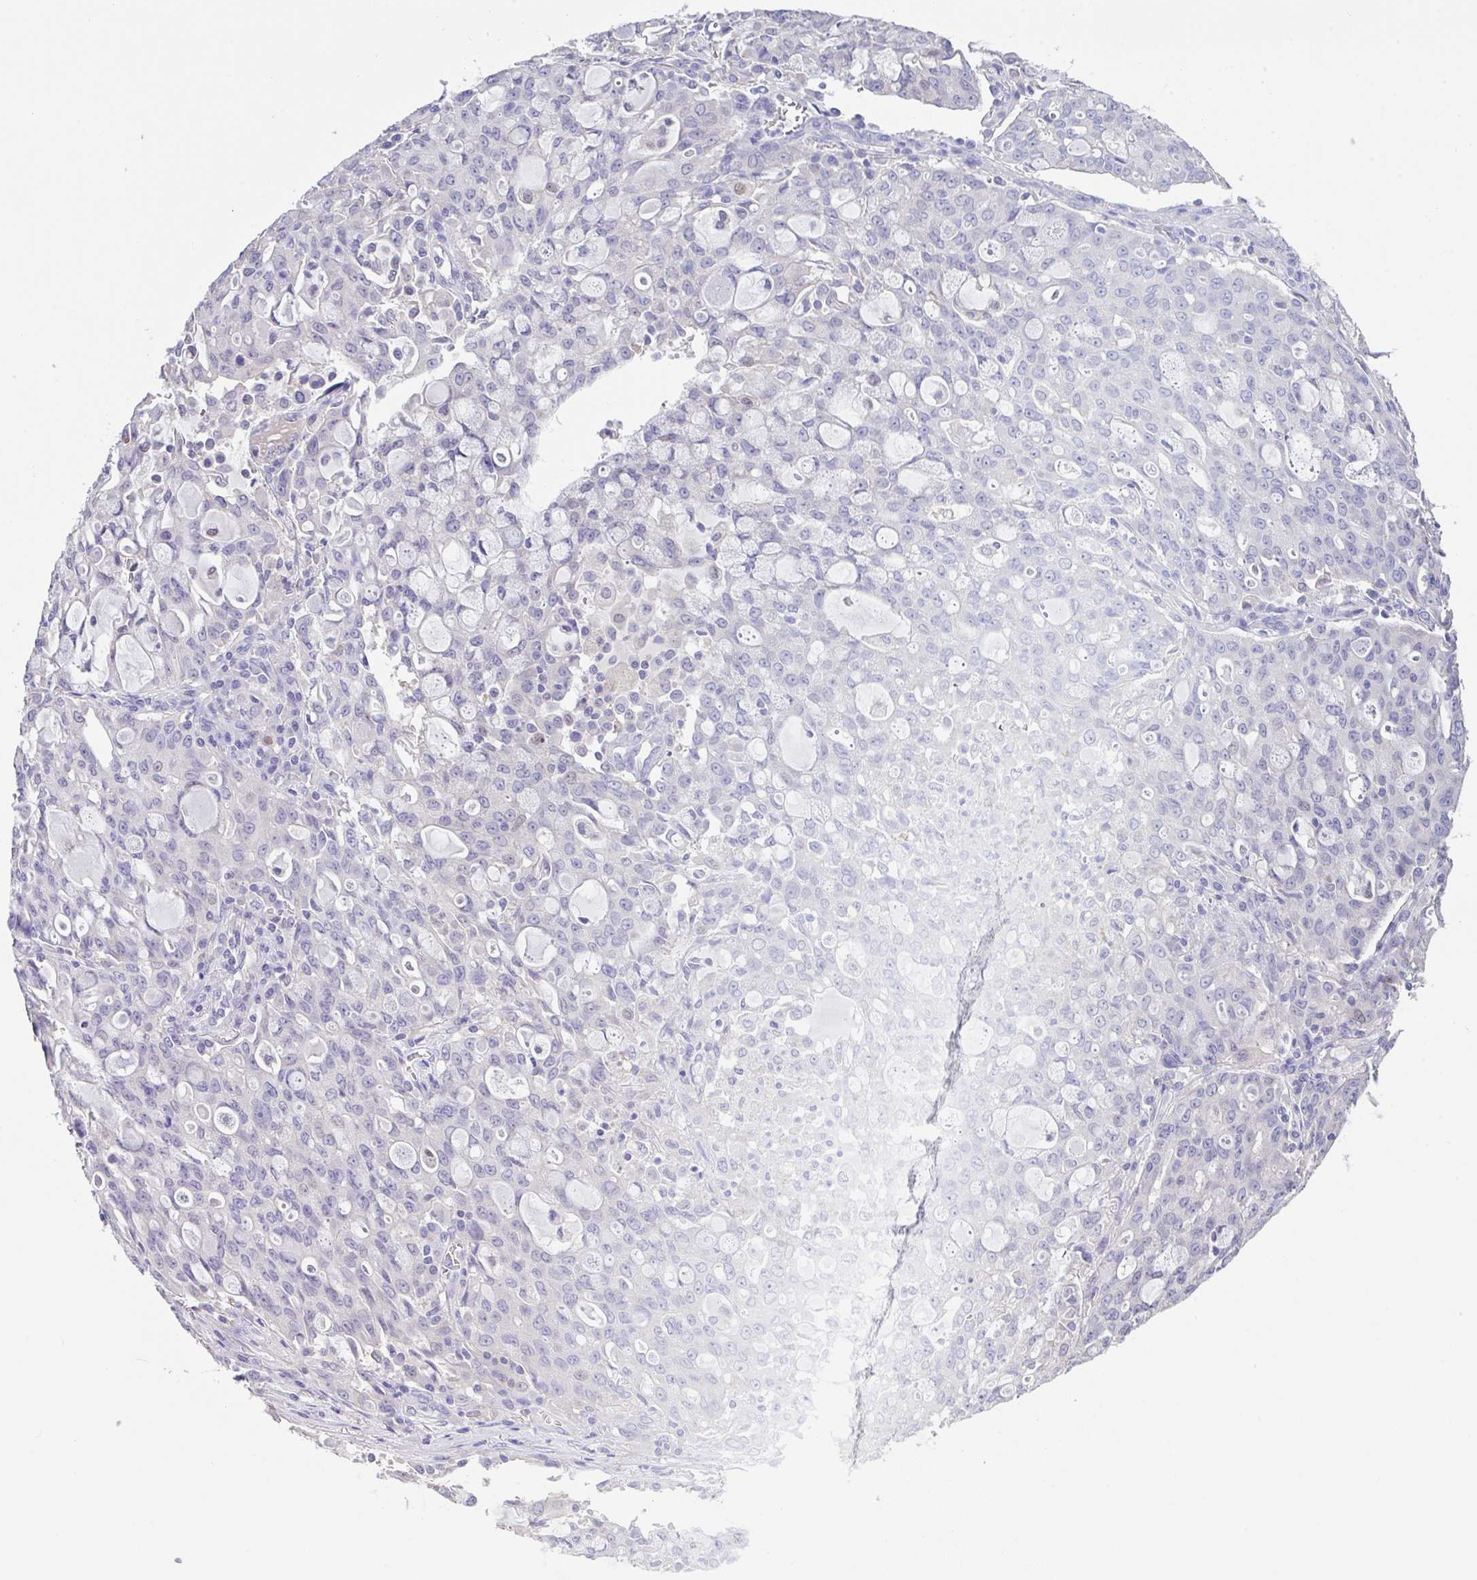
{"staining": {"intensity": "negative", "quantity": "none", "location": "none"}, "tissue": "lung cancer", "cell_type": "Tumor cells", "image_type": "cancer", "snomed": [{"axis": "morphology", "description": "Adenocarcinoma, NOS"}, {"axis": "topography", "description": "Lung"}], "caption": "The immunohistochemistry micrograph has no significant positivity in tumor cells of adenocarcinoma (lung) tissue.", "gene": "CA10", "patient": {"sex": "female", "age": 44}}